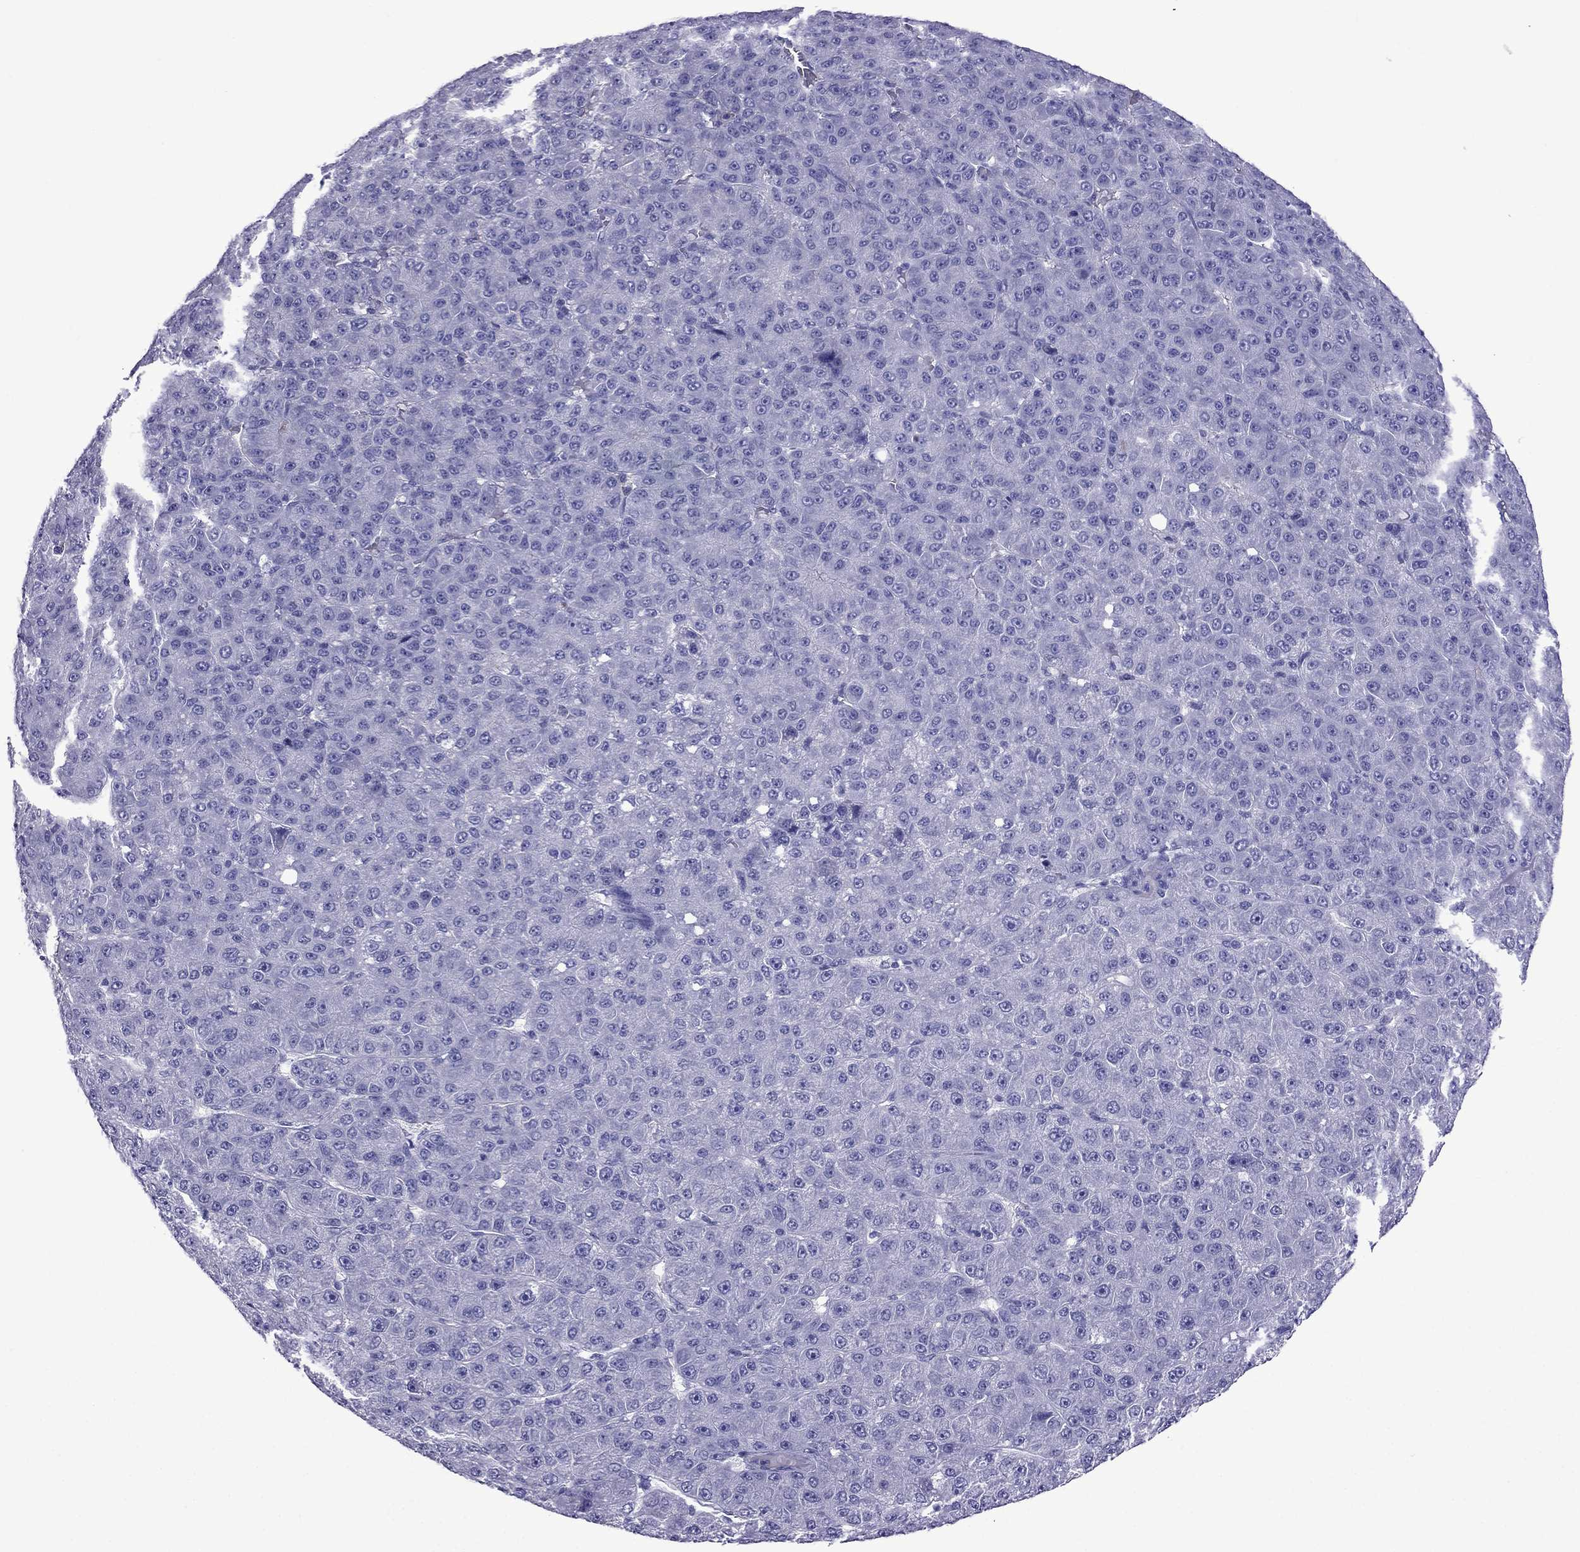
{"staining": {"intensity": "negative", "quantity": "none", "location": "none"}, "tissue": "liver cancer", "cell_type": "Tumor cells", "image_type": "cancer", "snomed": [{"axis": "morphology", "description": "Carcinoma, Hepatocellular, NOS"}, {"axis": "topography", "description": "Liver"}], "caption": "Immunohistochemical staining of human liver hepatocellular carcinoma displays no significant staining in tumor cells.", "gene": "CRYBA1", "patient": {"sex": "male", "age": 67}}